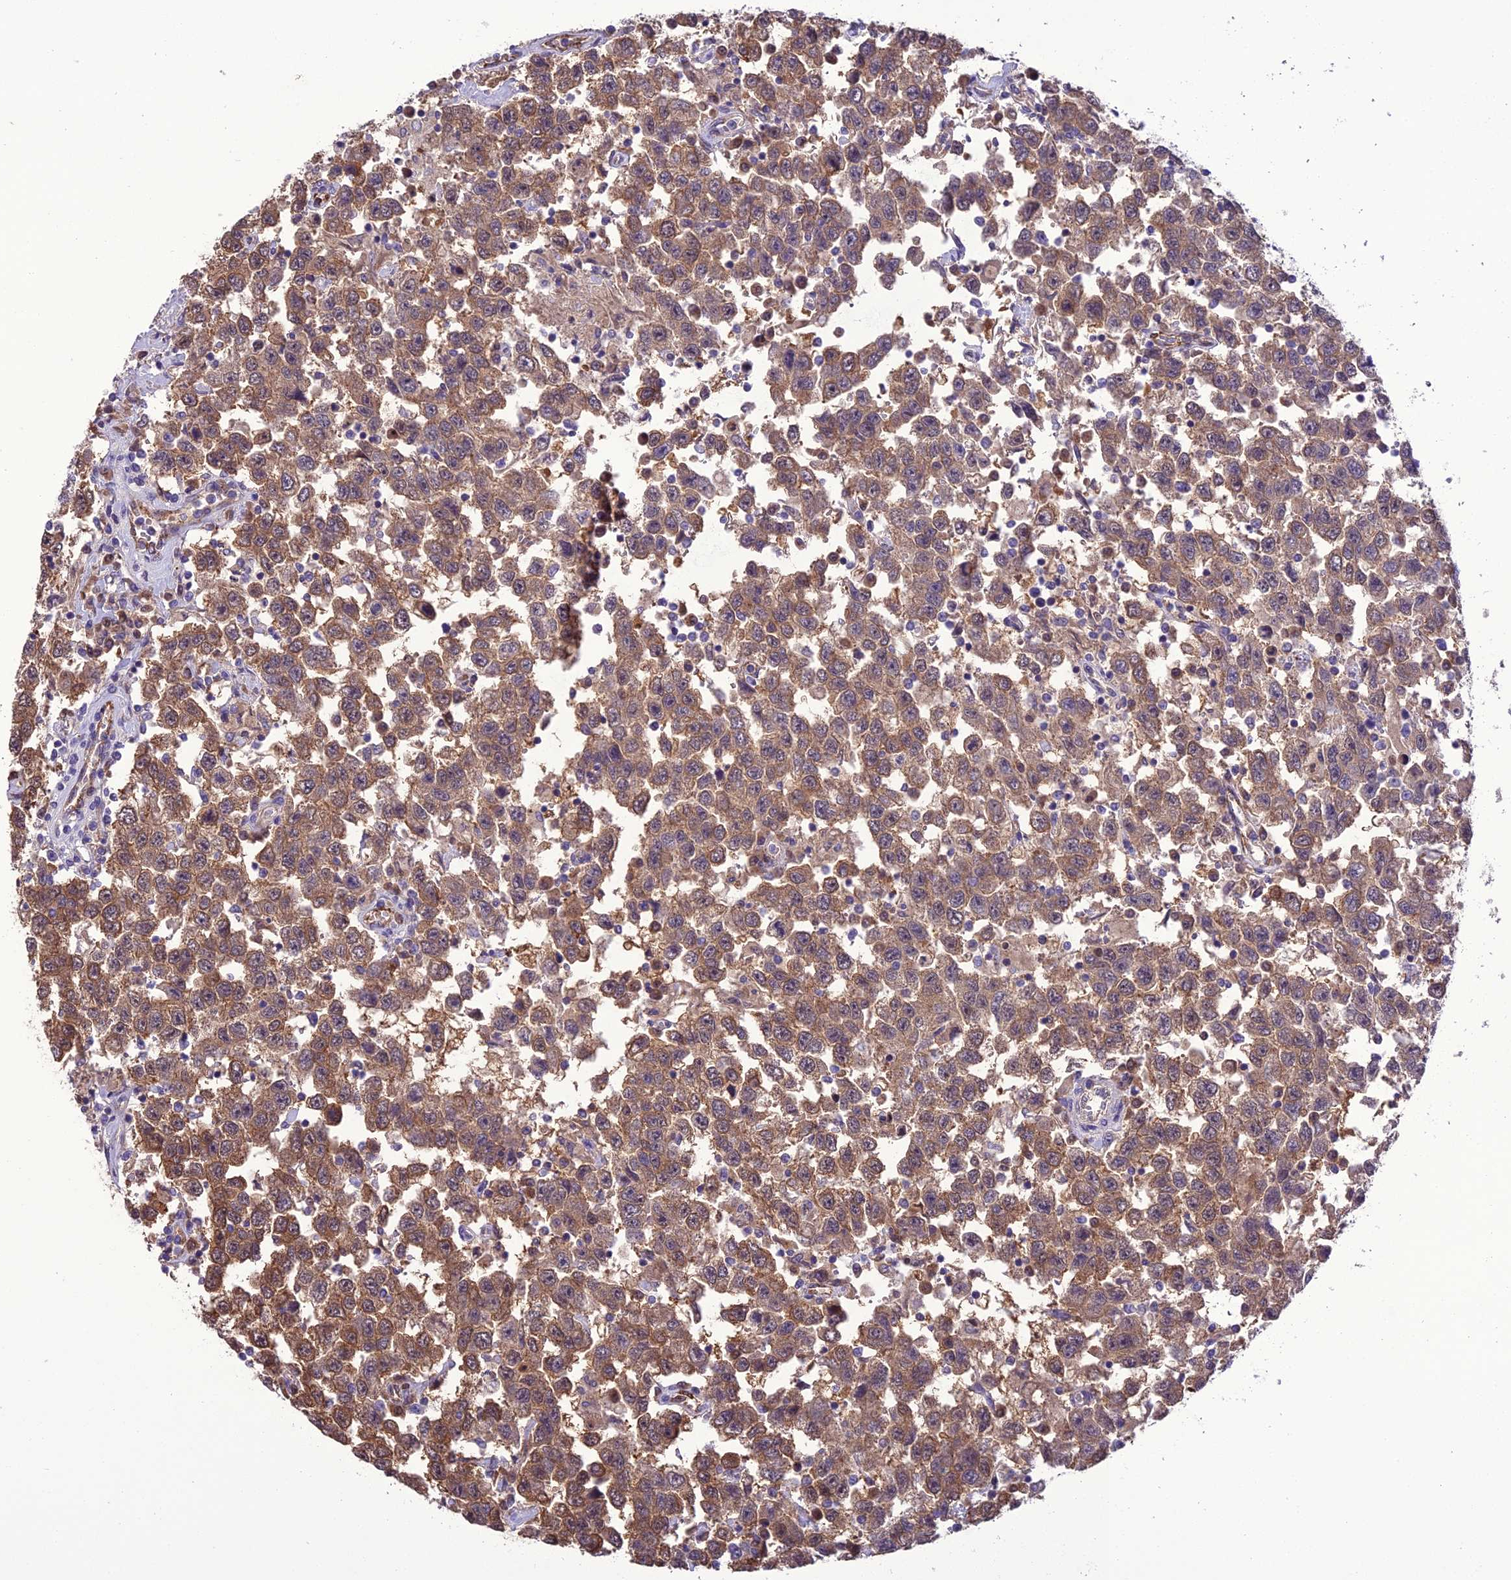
{"staining": {"intensity": "moderate", "quantity": ">75%", "location": "cytoplasmic/membranous"}, "tissue": "testis cancer", "cell_type": "Tumor cells", "image_type": "cancer", "snomed": [{"axis": "morphology", "description": "Seminoma, NOS"}, {"axis": "topography", "description": "Testis"}], "caption": "Testis cancer (seminoma) stained with a protein marker exhibits moderate staining in tumor cells.", "gene": "BORCS6", "patient": {"sex": "male", "age": 41}}